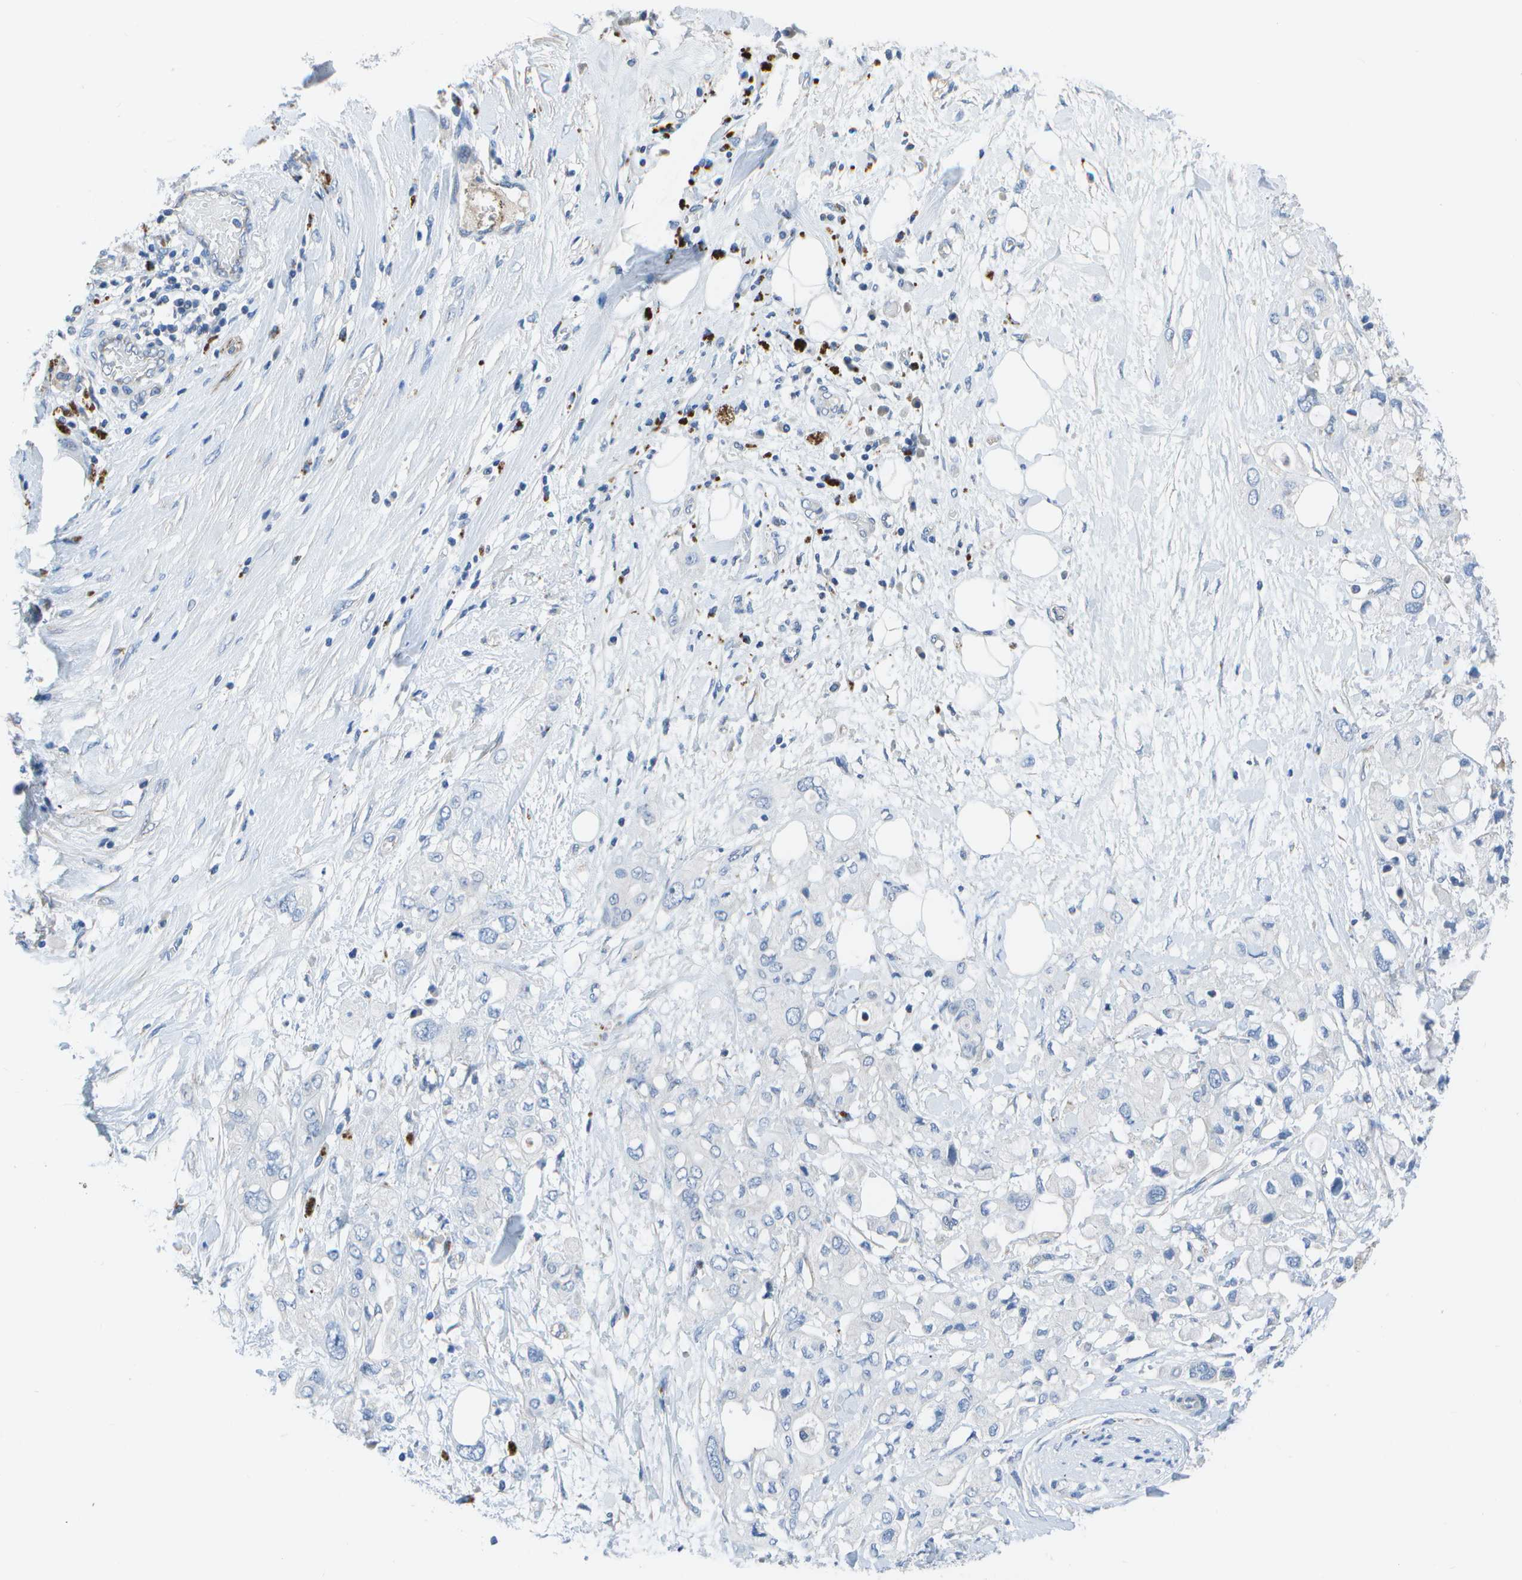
{"staining": {"intensity": "negative", "quantity": "none", "location": "none"}, "tissue": "pancreatic cancer", "cell_type": "Tumor cells", "image_type": "cancer", "snomed": [{"axis": "morphology", "description": "Adenocarcinoma, NOS"}, {"axis": "topography", "description": "Pancreas"}], "caption": "A high-resolution histopathology image shows immunohistochemistry staining of pancreatic cancer, which exhibits no significant staining in tumor cells.", "gene": "DCT", "patient": {"sex": "female", "age": 56}}